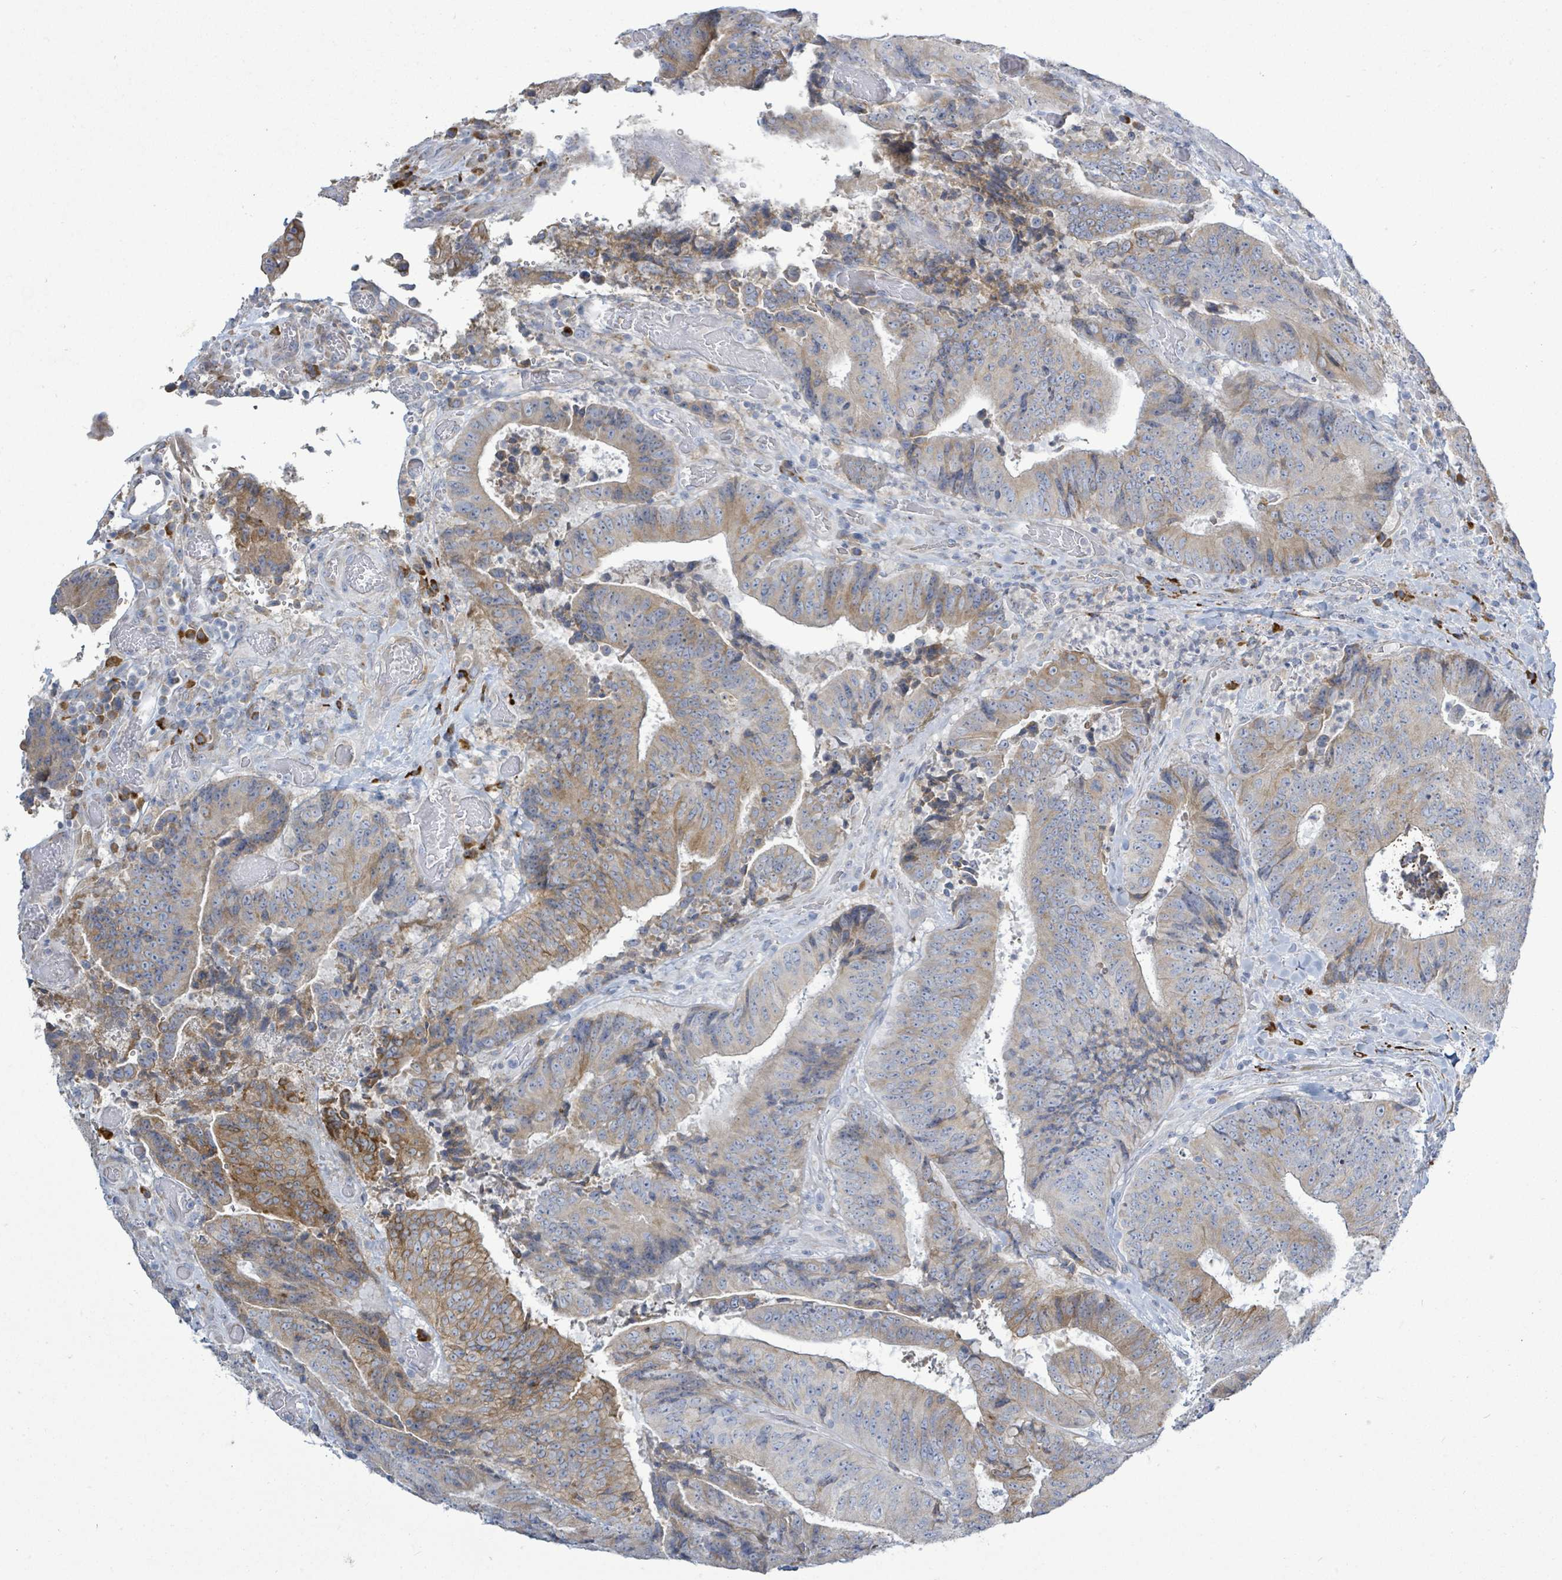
{"staining": {"intensity": "moderate", "quantity": "25%-75%", "location": "cytoplasmic/membranous"}, "tissue": "colorectal cancer", "cell_type": "Tumor cells", "image_type": "cancer", "snomed": [{"axis": "morphology", "description": "Adenocarcinoma, NOS"}, {"axis": "topography", "description": "Rectum"}], "caption": "Immunohistochemical staining of human colorectal cancer exhibits medium levels of moderate cytoplasmic/membranous protein staining in about 25%-75% of tumor cells. (DAB IHC, brown staining for protein, blue staining for nuclei).", "gene": "SIRPB1", "patient": {"sex": "male", "age": 72}}